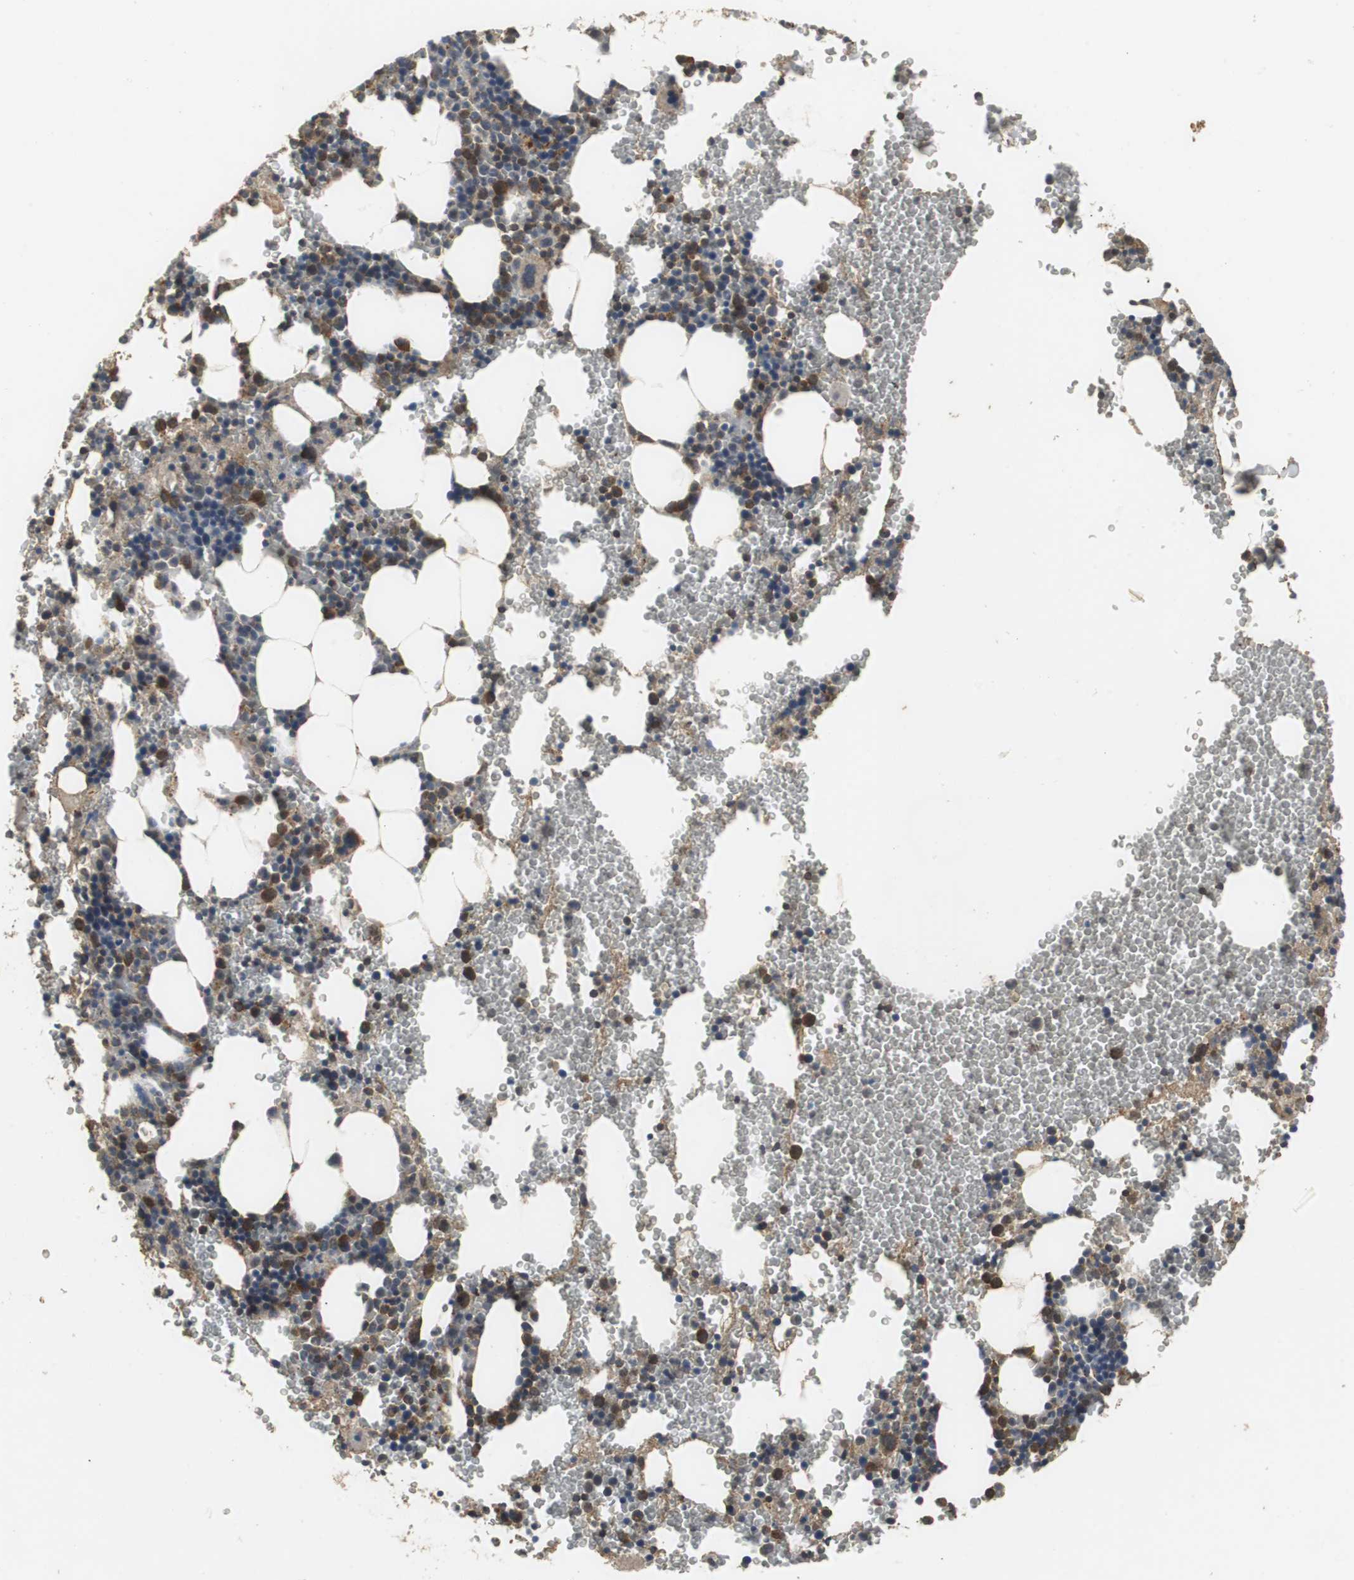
{"staining": {"intensity": "moderate", "quantity": "25%-75%", "location": "cytoplasmic/membranous"}, "tissue": "bone marrow", "cell_type": "Hematopoietic cells", "image_type": "normal", "snomed": [{"axis": "morphology", "description": "Normal tissue, NOS"}, {"axis": "morphology", "description": "Inflammation, NOS"}, {"axis": "topography", "description": "Bone marrow"}], "caption": "Protein analysis of benign bone marrow exhibits moderate cytoplasmic/membranous positivity in approximately 25%-75% of hematopoietic cells. (Stains: DAB in brown, nuclei in blue, Microscopy: brightfield microscopy at high magnification).", "gene": "VBP1", "patient": {"sex": "male", "age": 22}}